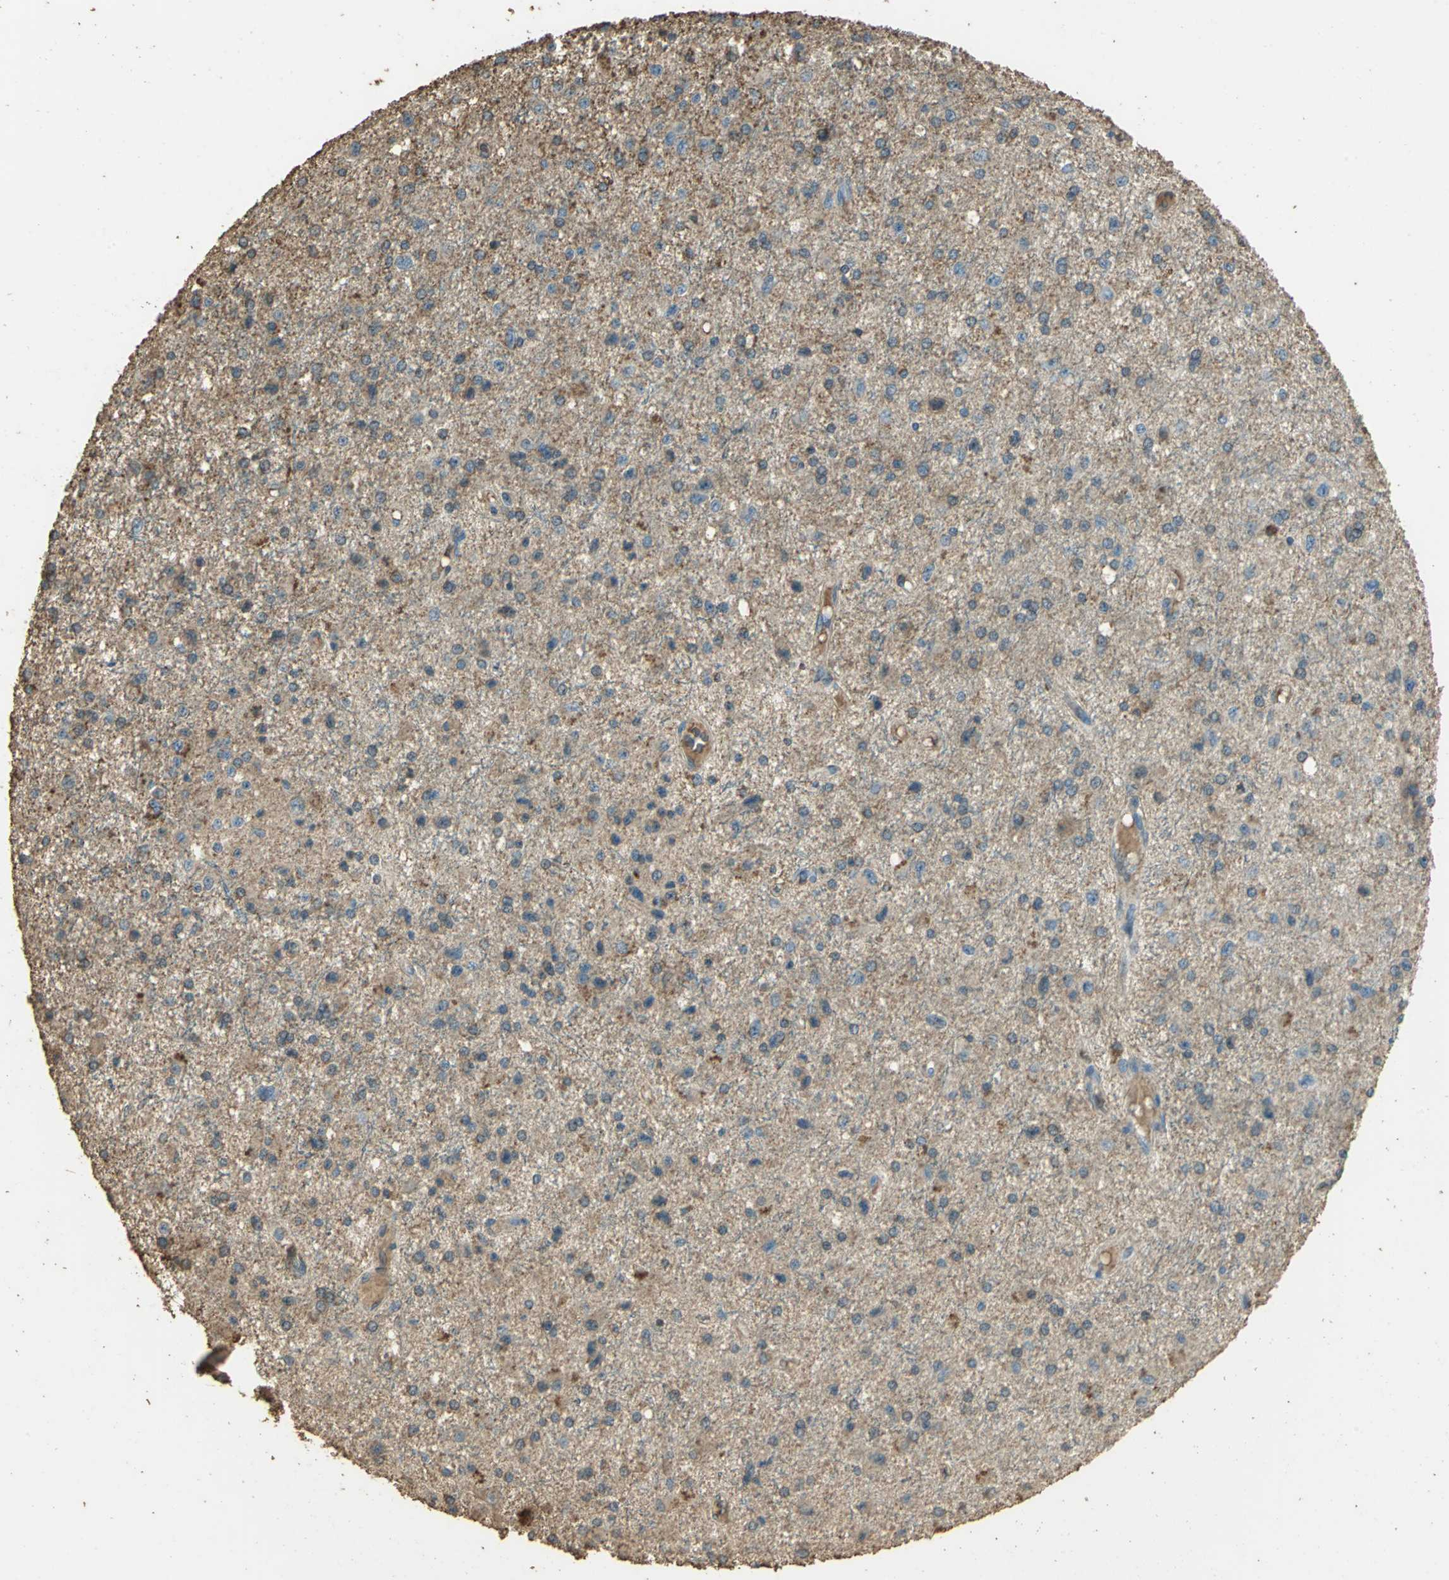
{"staining": {"intensity": "weak", "quantity": ">75%", "location": "cytoplasmic/membranous"}, "tissue": "glioma", "cell_type": "Tumor cells", "image_type": "cancer", "snomed": [{"axis": "morphology", "description": "Glioma, malignant, Low grade"}, {"axis": "topography", "description": "Brain"}], "caption": "High-magnification brightfield microscopy of malignant glioma (low-grade) stained with DAB (3,3'-diaminobenzidine) (brown) and counterstained with hematoxylin (blue). tumor cells exhibit weak cytoplasmic/membranous positivity is appreciated in about>75% of cells. (Brightfield microscopy of DAB IHC at high magnification).", "gene": "TRAPPC2", "patient": {"sex": "male", "age": 58}}